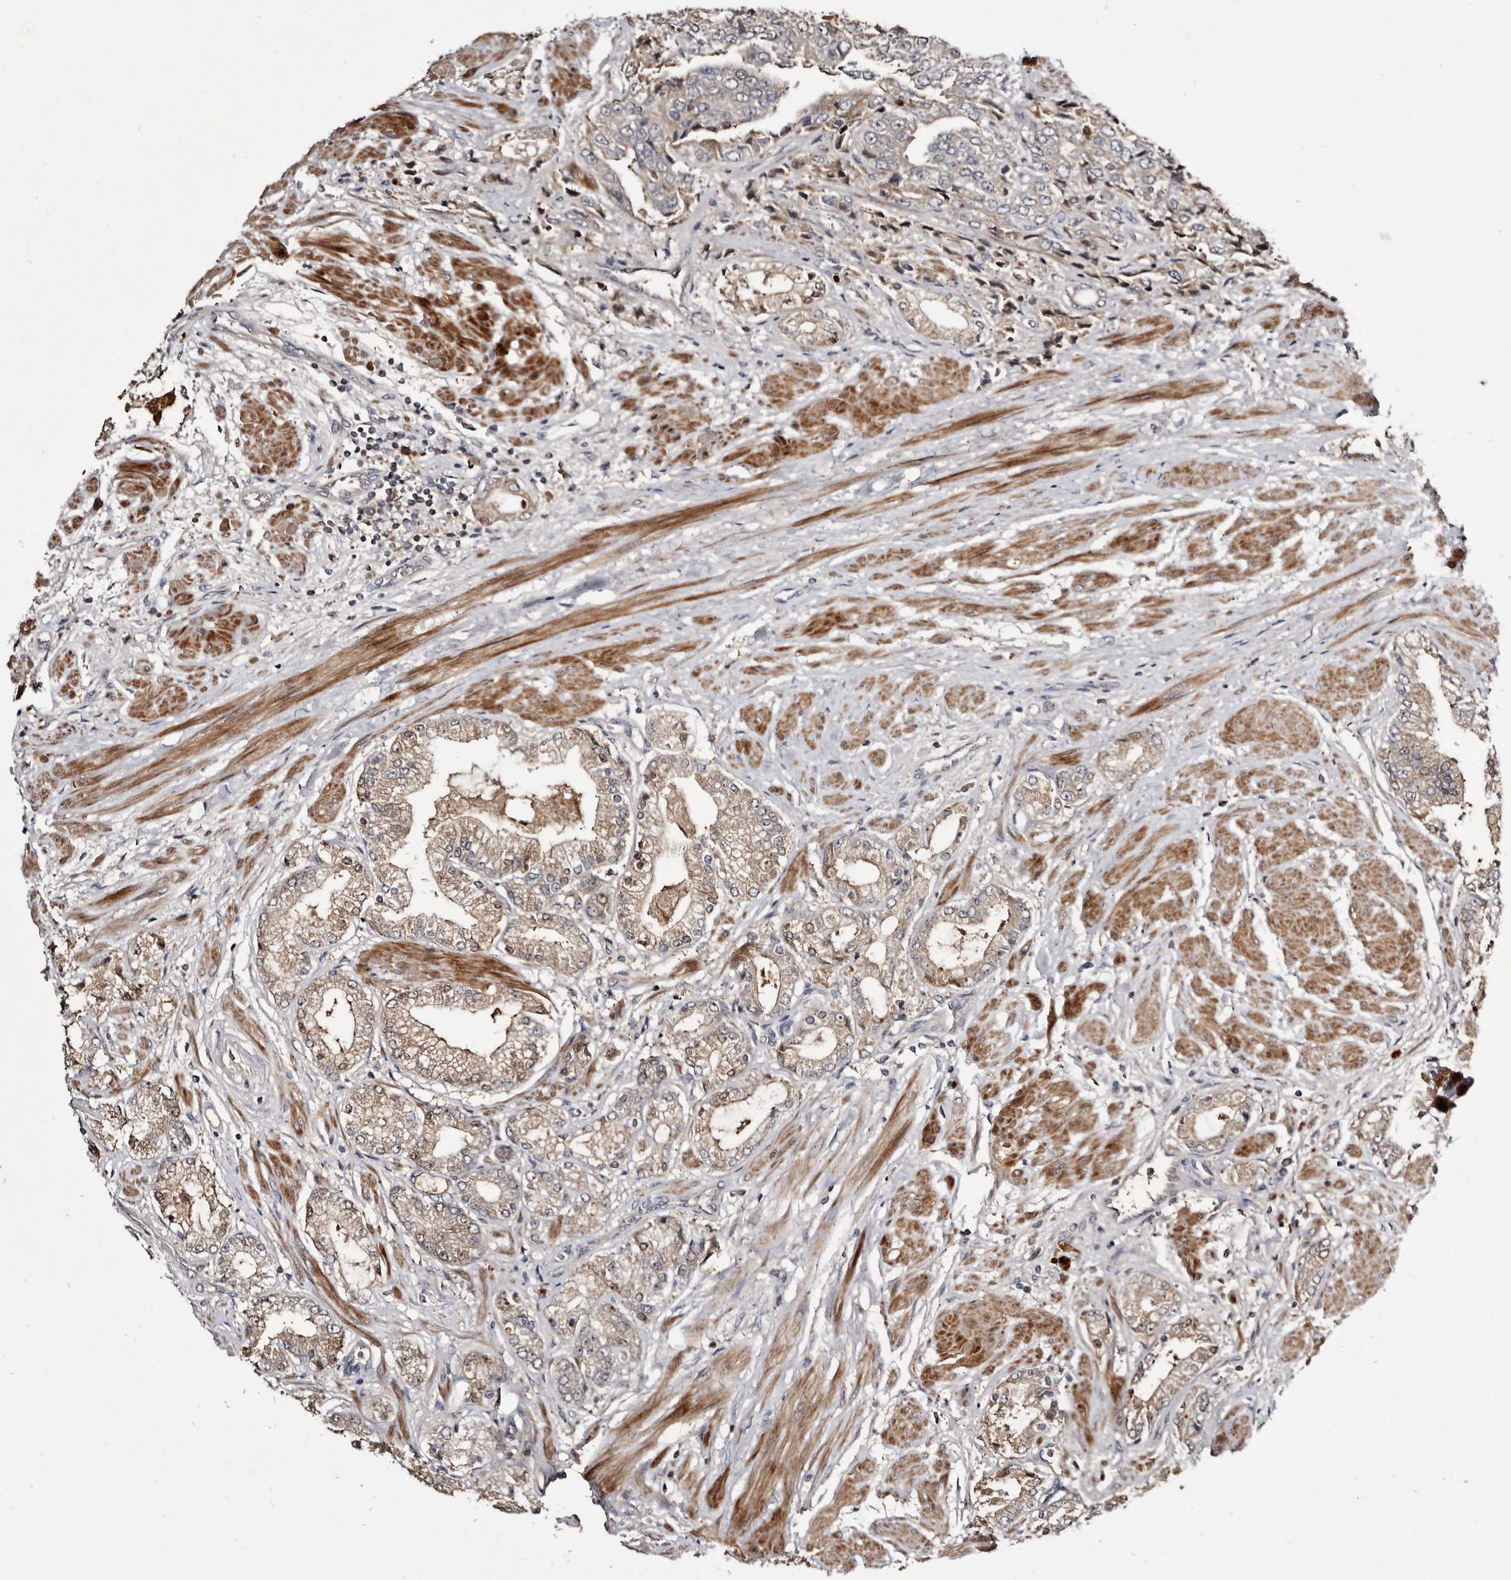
{"staining": {"intensity": "weak", "quantity": ">75%", "location": "cytoplasmic/membranous"}, "tissue": "prostate cancer", "cell_type": "Tumor cells", "image_type": "cancer", "snomed": [{"axis": "morphology", "description": "Adenocarcinoma, High grade"}, {"axis": "topography", "description": "Prostate"}], "caption": "Protein staining of prostate cancer (high-grade adenocarcinoma) tissue shows weak cytoplasmic/membranous expression in approximately >75% of tumor cells. (IHC, brightfield microscopy, high magnification).", "gene": "TTC39A", "patient": {"sex": "male", "age": 50}}